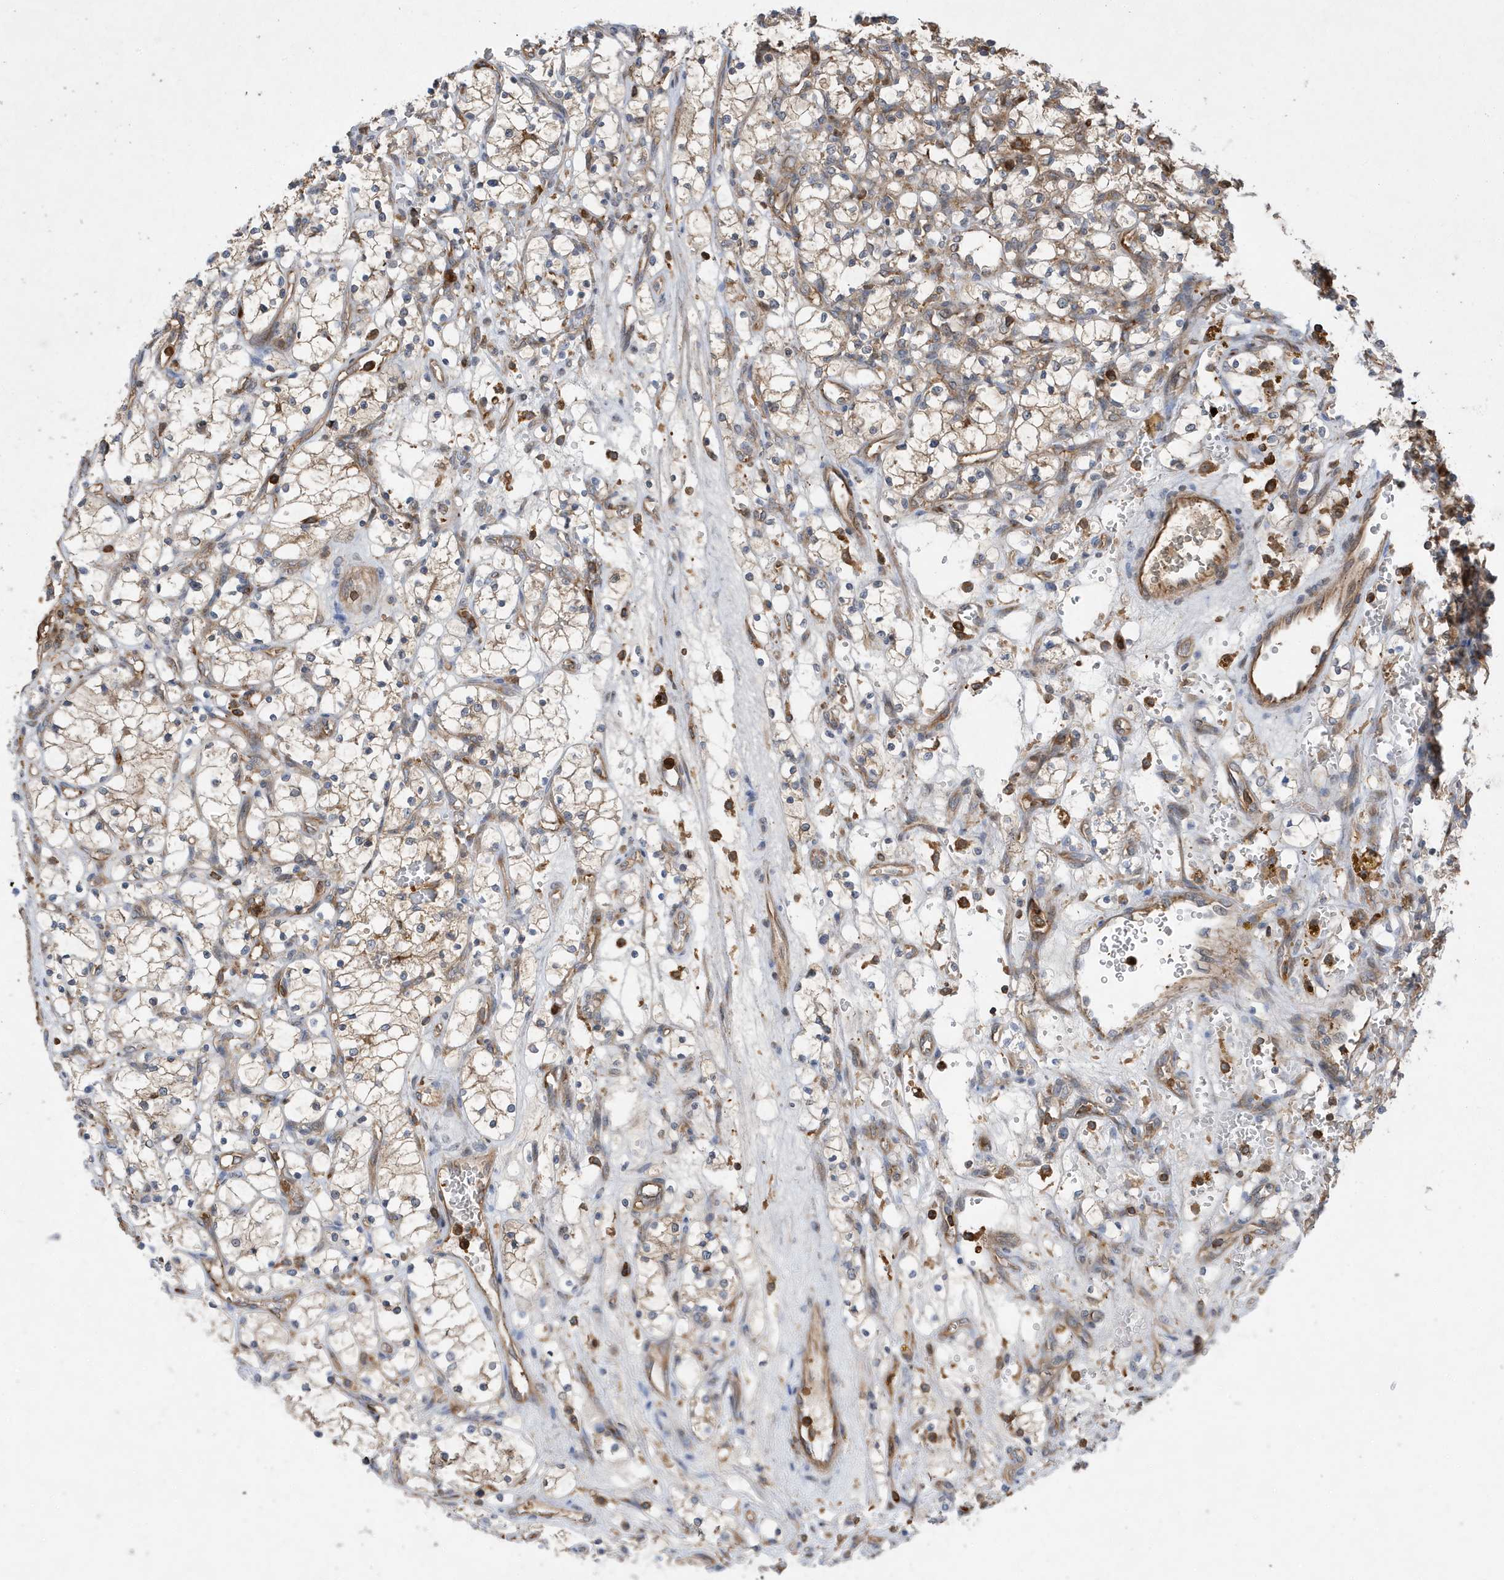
{"staining": {"intensity": "weak", "quantity": "<25%", "location": "cytoplasmic/membranous"}, "tissue": "renal cancer", "cell_type": "Tumor cells", "image_type": "cancer", "snomed": [{"axis": "morphology", "description": "Adenocarcinoma, NOS"}, {"axis": "topography", "description": "Kidney"}], "caption": "Immunohistochemistry image of adenocarcinoma (renal) stained for a protein (brown), which reveals no expression in tumor cells.", "gene": "LAPTM4A", "patient": {"sex": "female", "age": 69}}